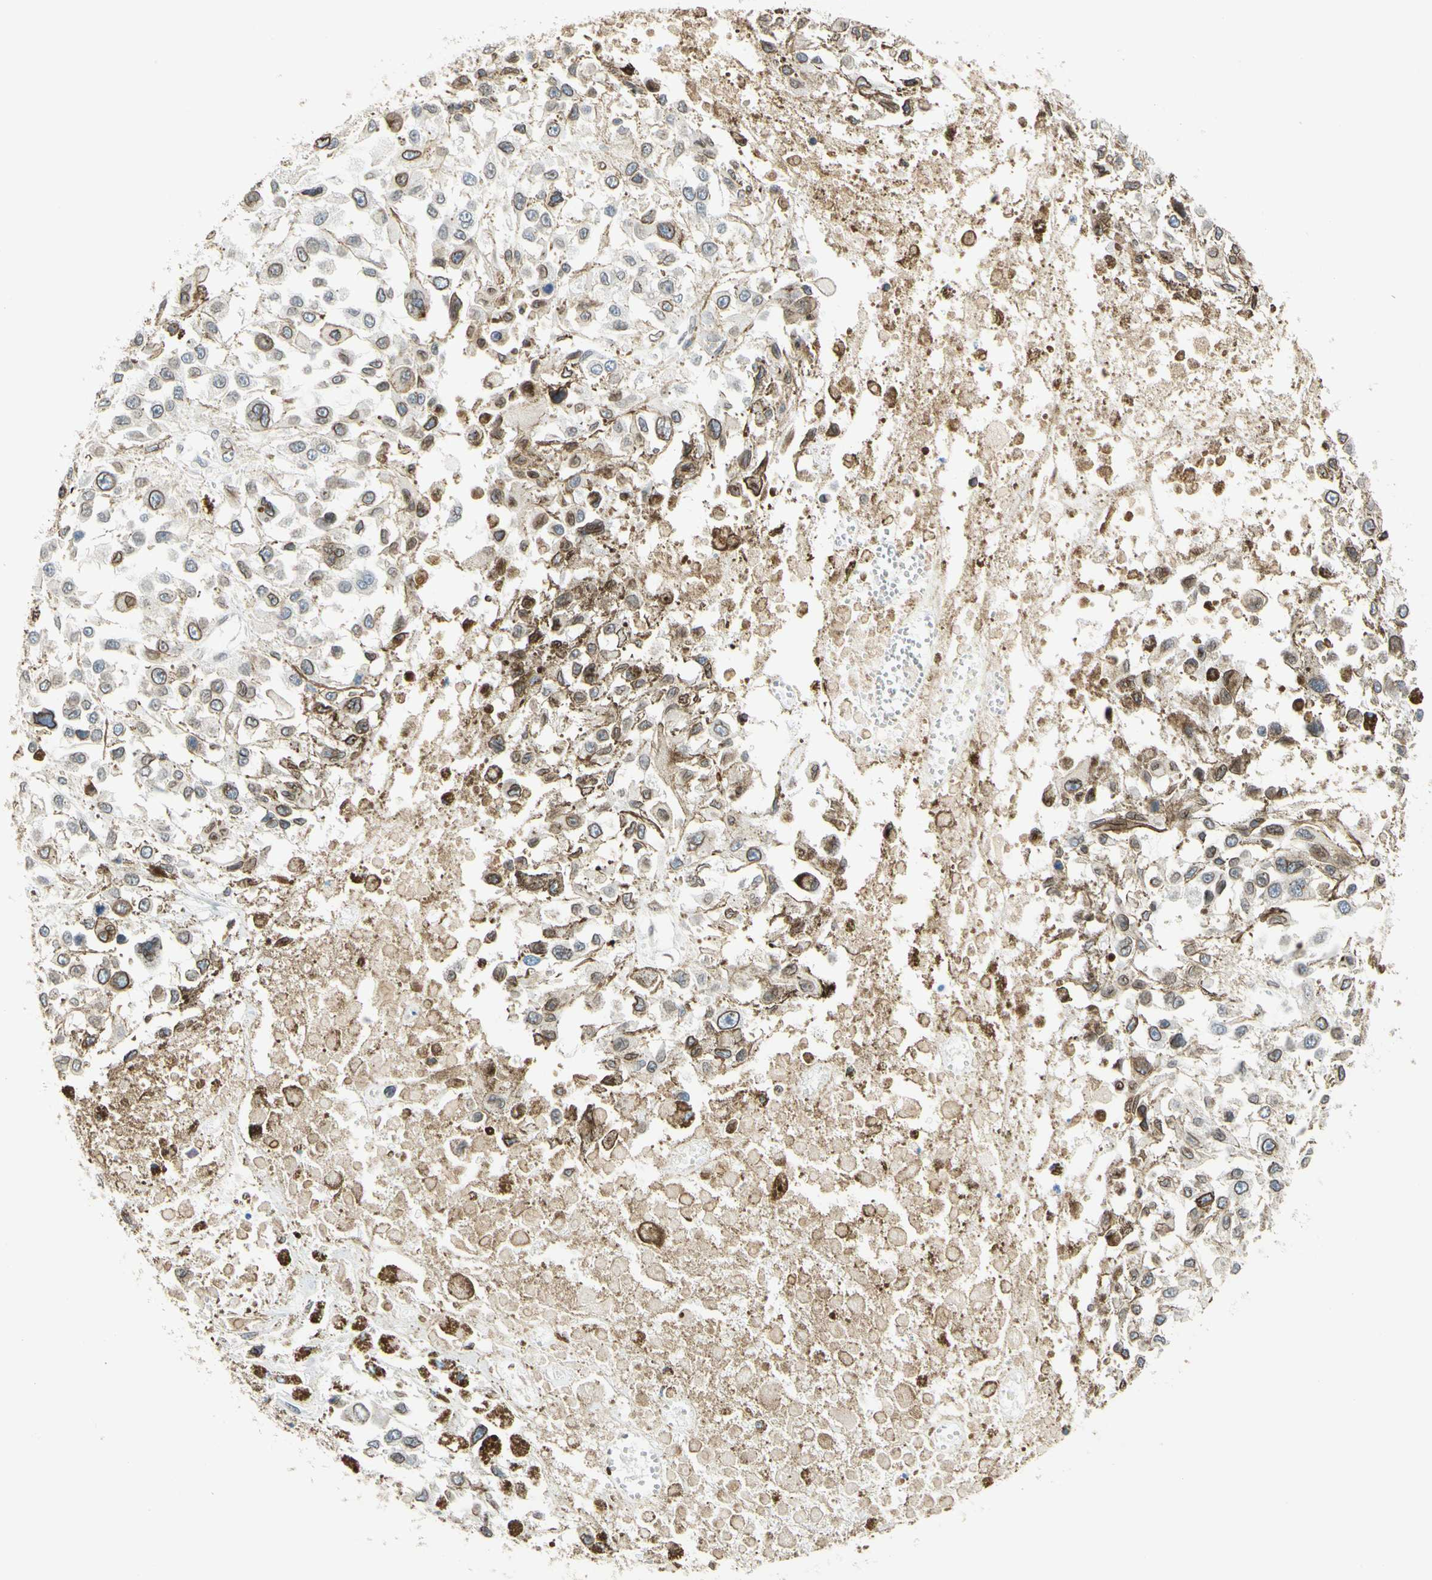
{"staining": {"intensity": "moderate", "quantity": ">75%", "location": "cytoplasmic/membranous,nuclear"}, "tissue": "melanoma", "cell_type": "Tumor cells", "image_type": "cancer", "snomed": [{"axis": "morphology", "description": "Malignant melanoma, Metastatic site"}, {"axis": "topography", "description": "Lymph node"}], "caption": "DAB (3,3'-diaminobenzidine) immunohistochemical staining of malignant melanoma (metastatic site) reveals moderate cytoplasmic/membranous and nuclear protein positivity in about >75% of tumor cells.", "gene": "SUN1", "patient": {"sex": "male", "age": 59}}